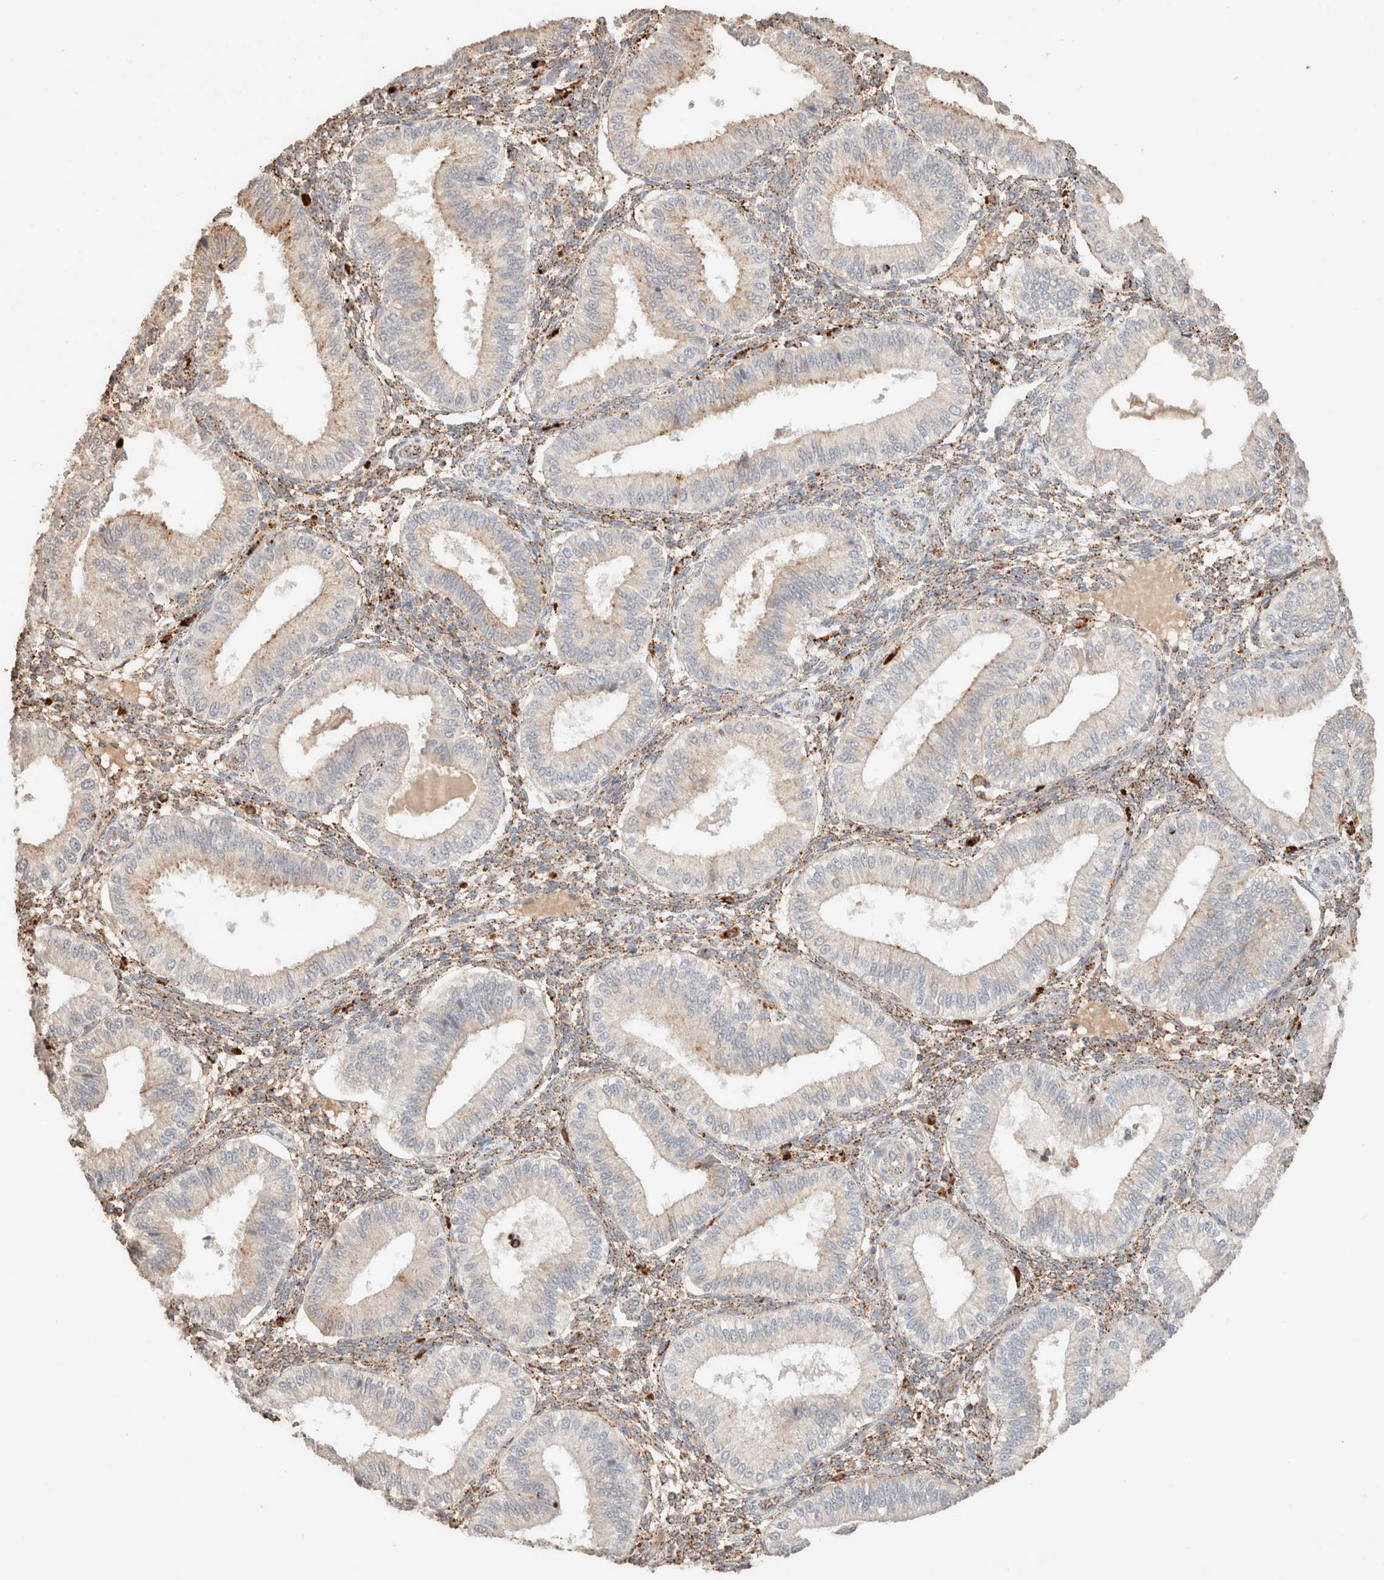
{"staining": {"intensity": "moderate", "quantity": "25%-75%", "location": "cytoplasmic/membranous"}, "tissue": "endometrium", "cell_type": "Cells in endometrial stroma", "image_type": "normal", "snomed": [{"axis": "morphology", "description": "Normal tissue, NOS"}, {"axis": "topography", "description": "Endometrium"}], "caption": "IHC photomicrograph of normal endometrium: human endometrium stained using IHC exhibits medium levels of moderate protein expression localized specifically in the cytoplasmic/membranous of cells in endometrial stroma, appearing as a cytoplasmic/membranous brown color.", "gene": "CTSC", "patient": {"sex": "female", "age": 39}}